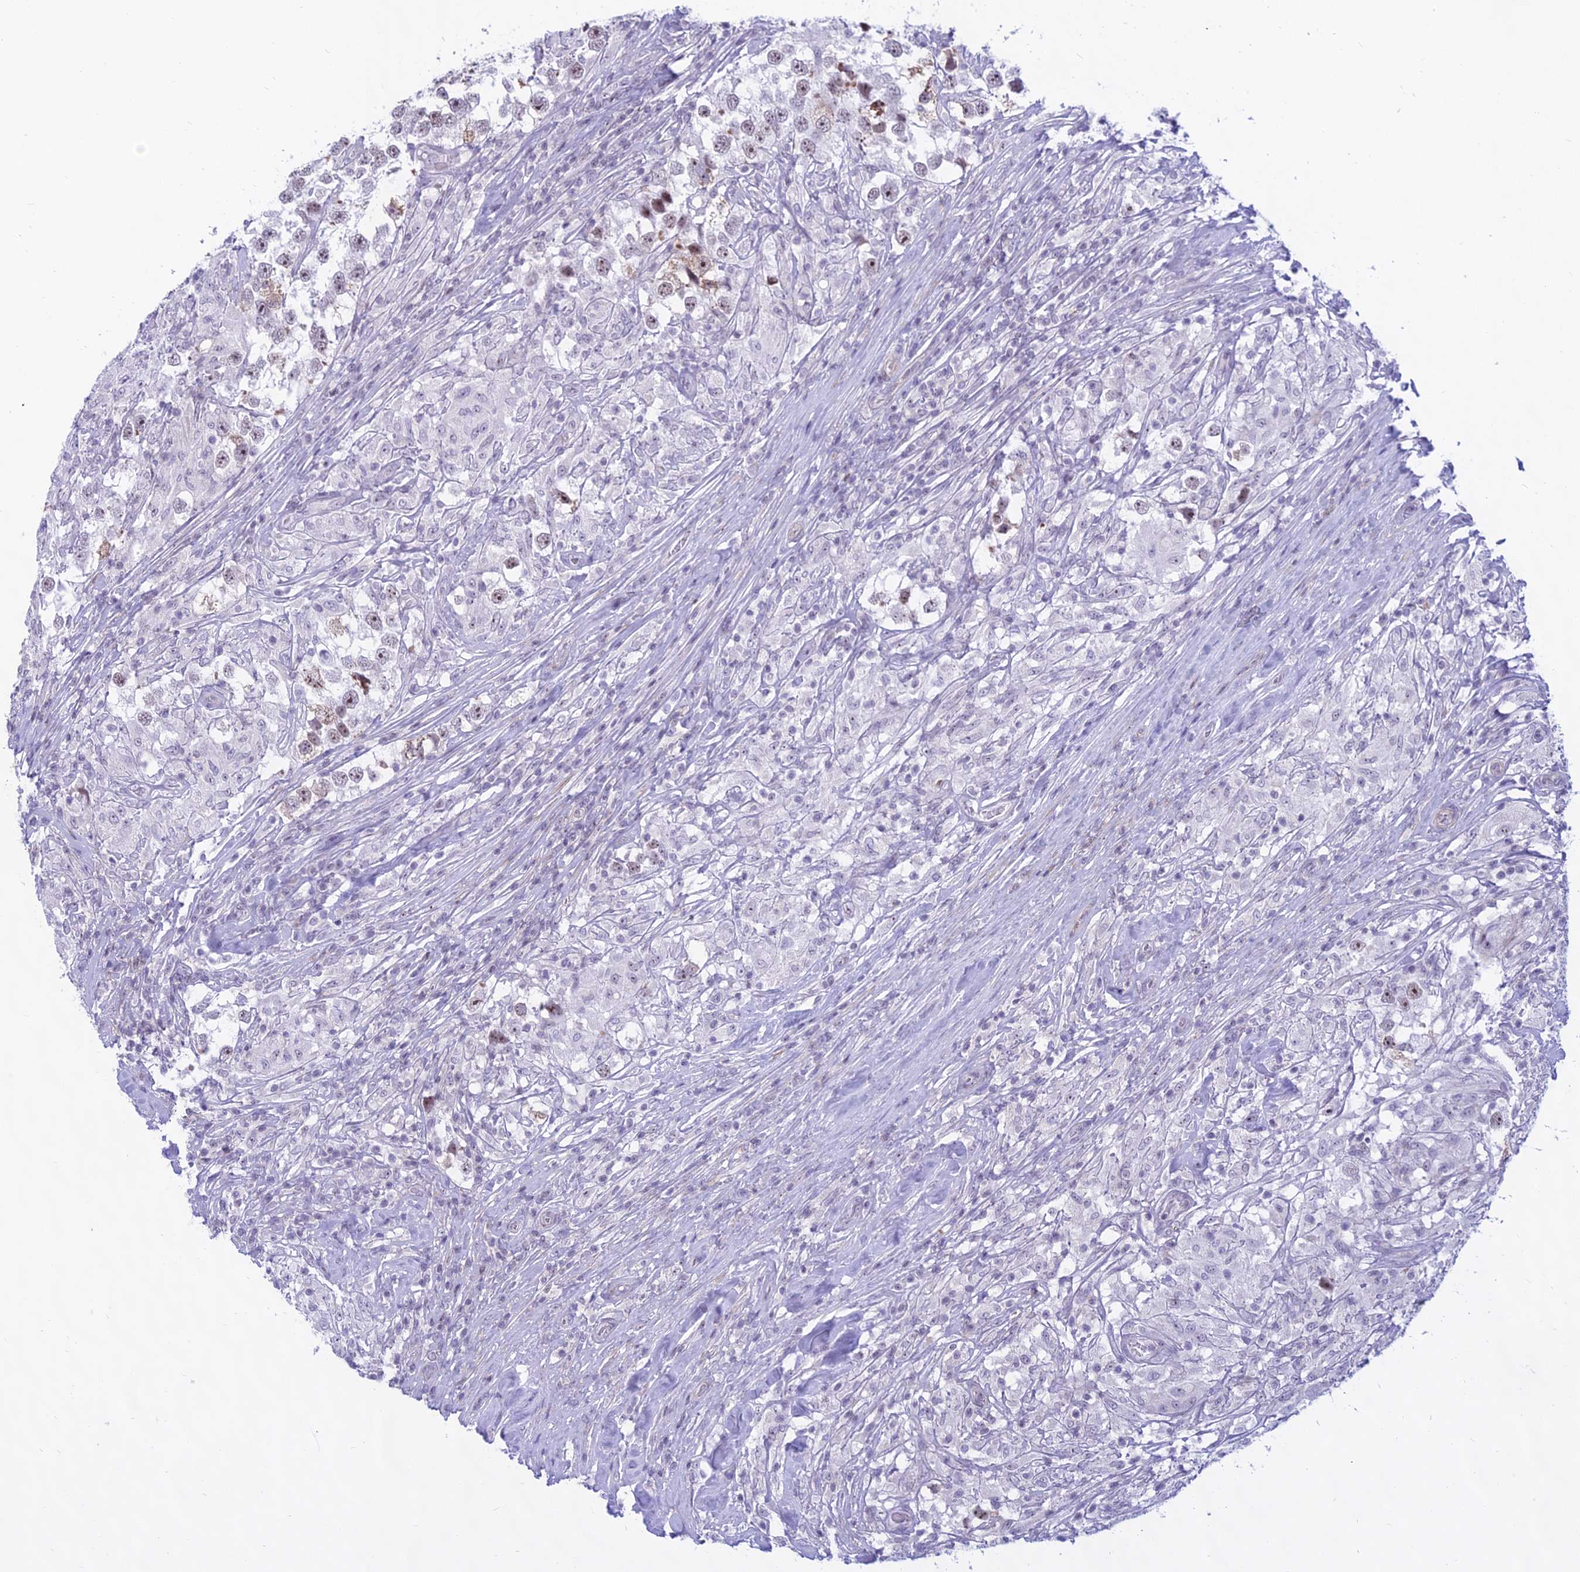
{"staining": {"intensity": "moderate", "quantity": "25%-75%", "location": "nuclear"}, "tissue": "testis cancer", "cell_type": "Tumor cells", "image_type": "cancer", "snomed": [{"axis": "morphology", "description": "Seminoma, NOS"}, {"axis": "topography", "description": "Testis"}], "caption": "Tumor cells show medium levels of moderate nuclear positivity in approximately 25%-75% of cells in testis seminoma. Using DAB (brown) and hematoxylin (blue) stains, captured at high magnification using brightfield microscopy.", "gene": "KRR1", "patient": {"sex": "male", "age": 46}}